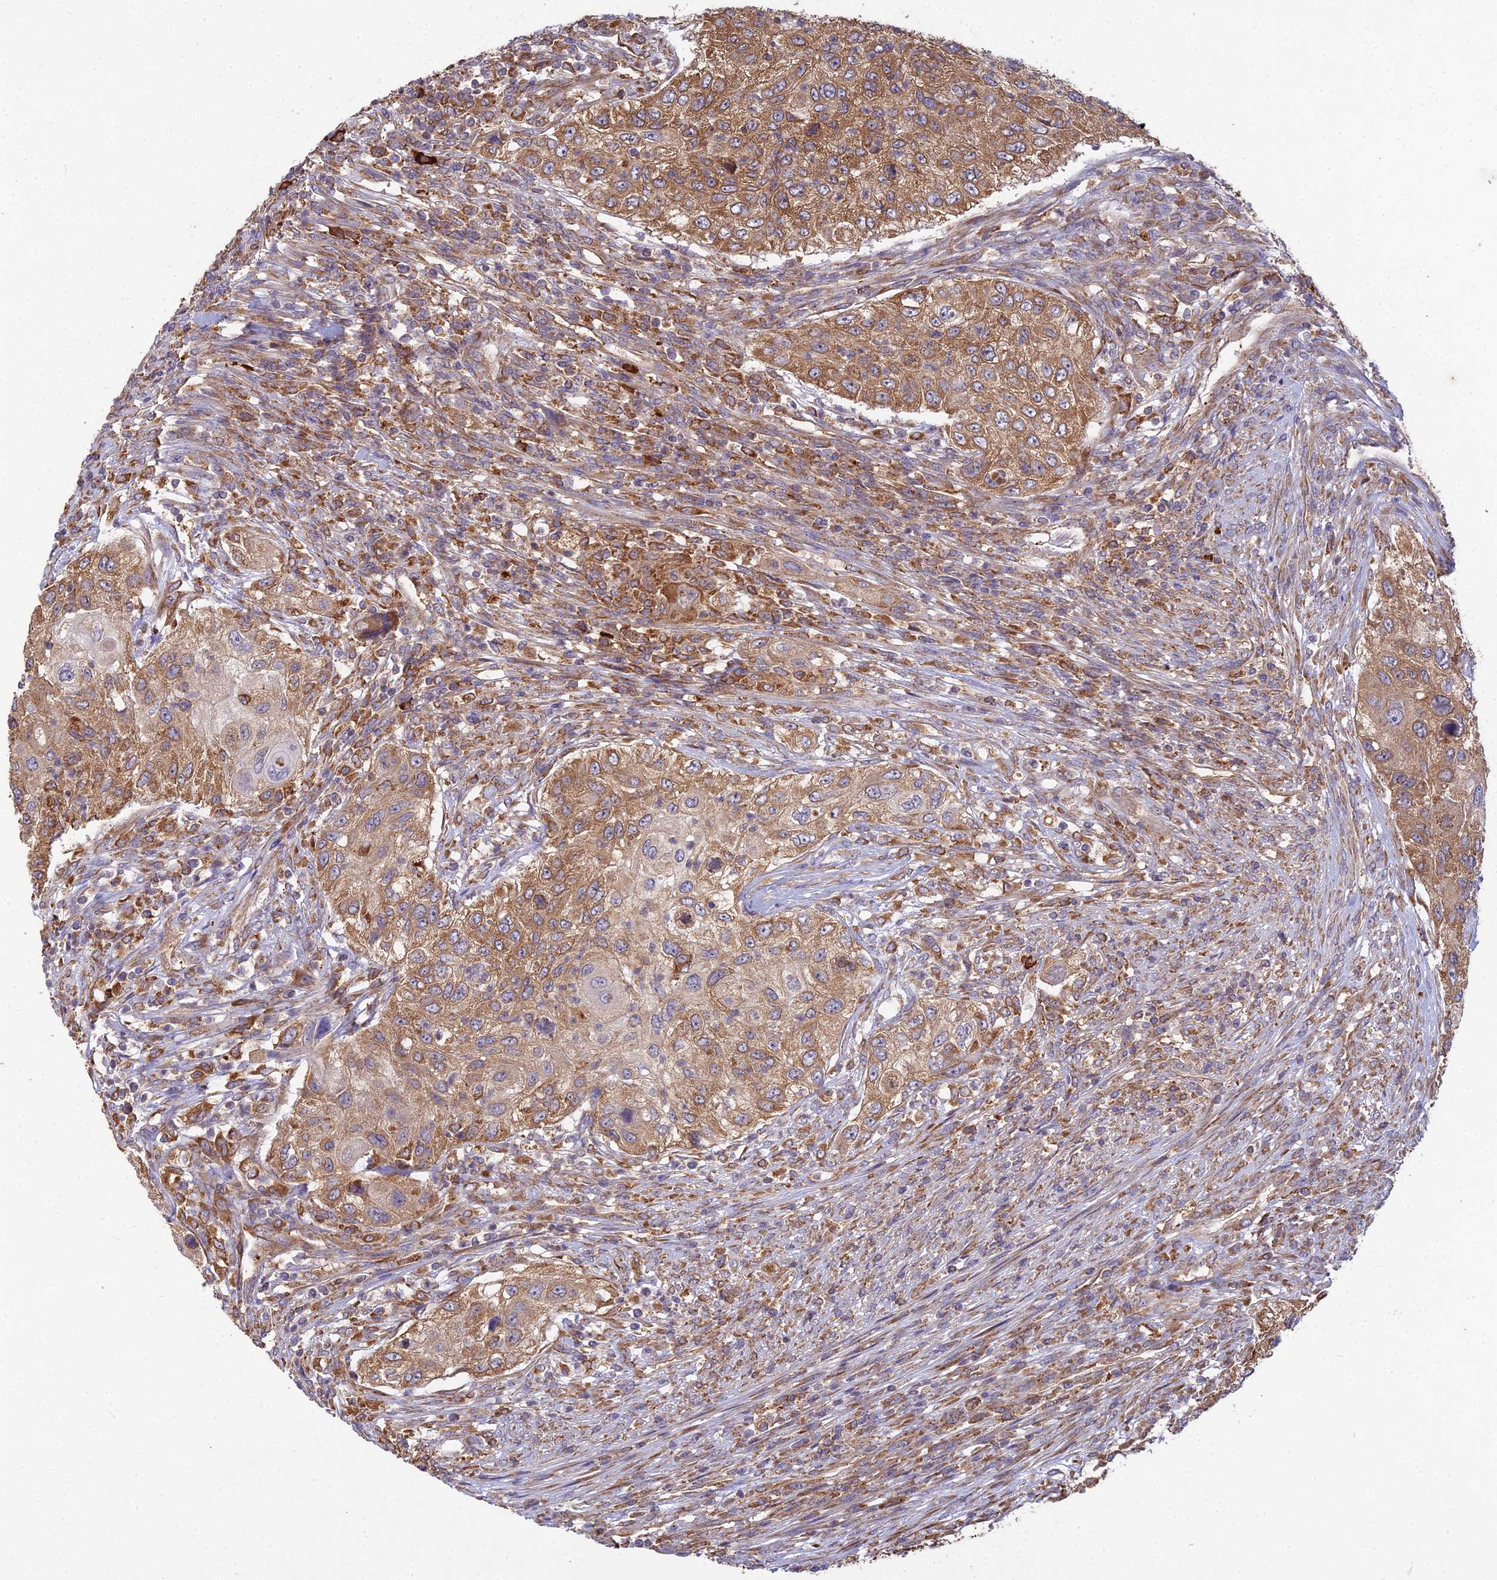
{"staining": {"intensity": "moderate", "quantity": ">75%", "location": "cytoplasmic/membranous"}, "tissue": "urothelial cancer", "cell_type": "Tumor cells", "image_type": "cancer", "snomed": [{"axis": "morphology", "description": "Urothelial carcinoma, High grade"}, {"axis": "topography", "description": "Urinary bladder"}], "caption": "High-magnification brightfield microscopy of urothelial cancer stained with DAB (brown) and counterstained with hematoxylin (blue). tumor cells exhibit moderate cytoplasmic/membranous positivity is present in about>75% of cells. The protein of interest is stained brown, and the nuclei are stained in blue (DAB (3,3'-diaminobenzidine) IHC with brightfield microscopy, high magnification).", "gene": "NXNL2", "patient": {"sex": "female", "age": 60}}